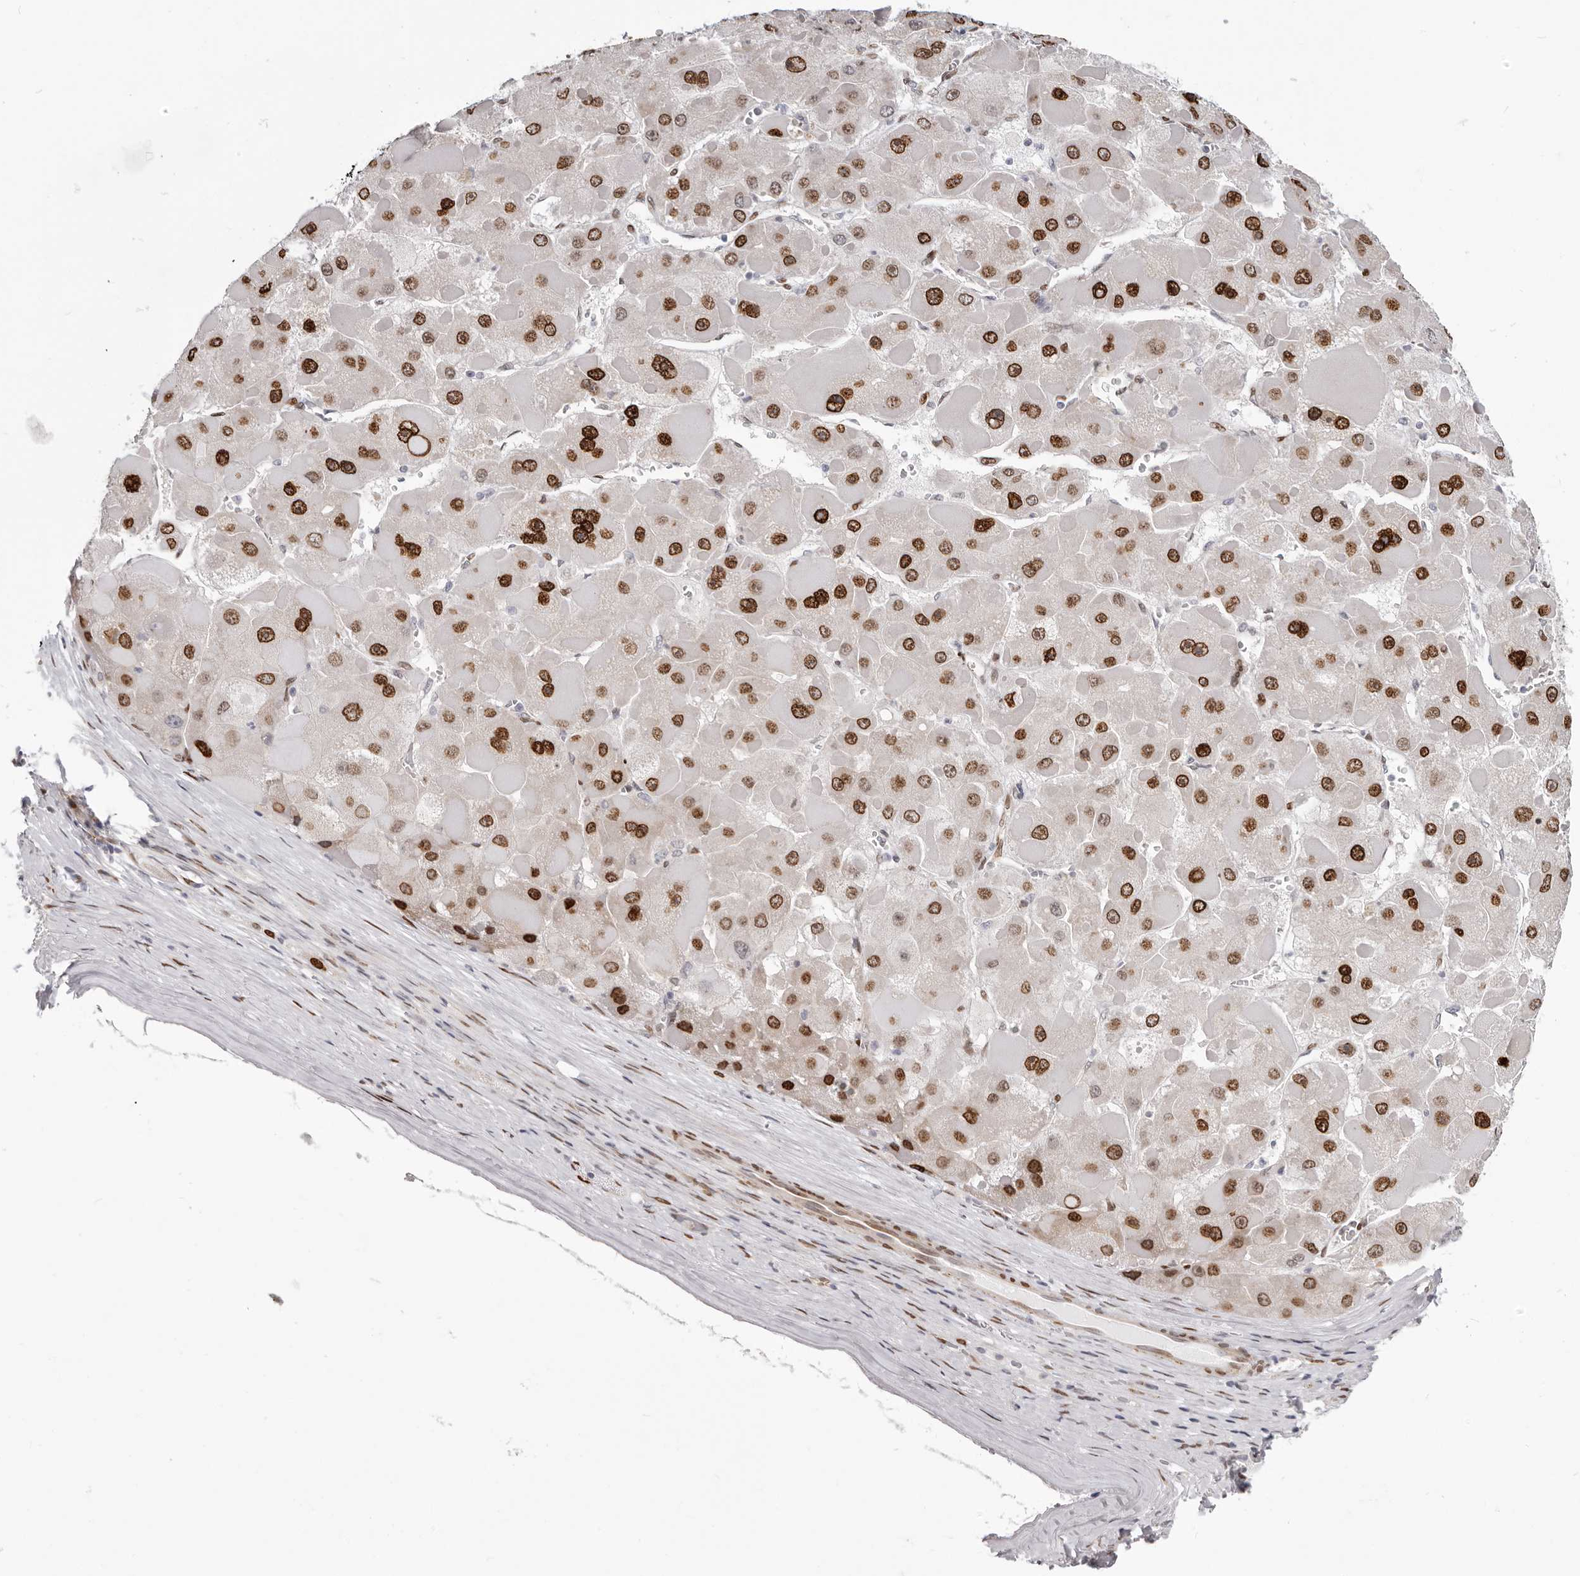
{"staining": {"intensity": "strong", "quantity": ">75%", "location": "nuclear"}, "tissue": "liver cancer", "cell_type": "Tumor cells", "image_type": "cancer", "snomed": [{"axis": "morphology", "description": "Carcinoma, Hepatocellular, NOS"}, {"axis": "topography", "description": "Liver"}], "caption": "High-power microscopy captured an IHC histopathology image of hepatocellular carcinoma (liver), revealing strong nuclear positivity in approximately >75% of tumor cells. The staining was performed using DAB, with brown indicating positive protein expression. Nuclei are stained blue with hematoxylin.", "gene": "SRP19", "patient": {"sex": "female", "age": 73}}